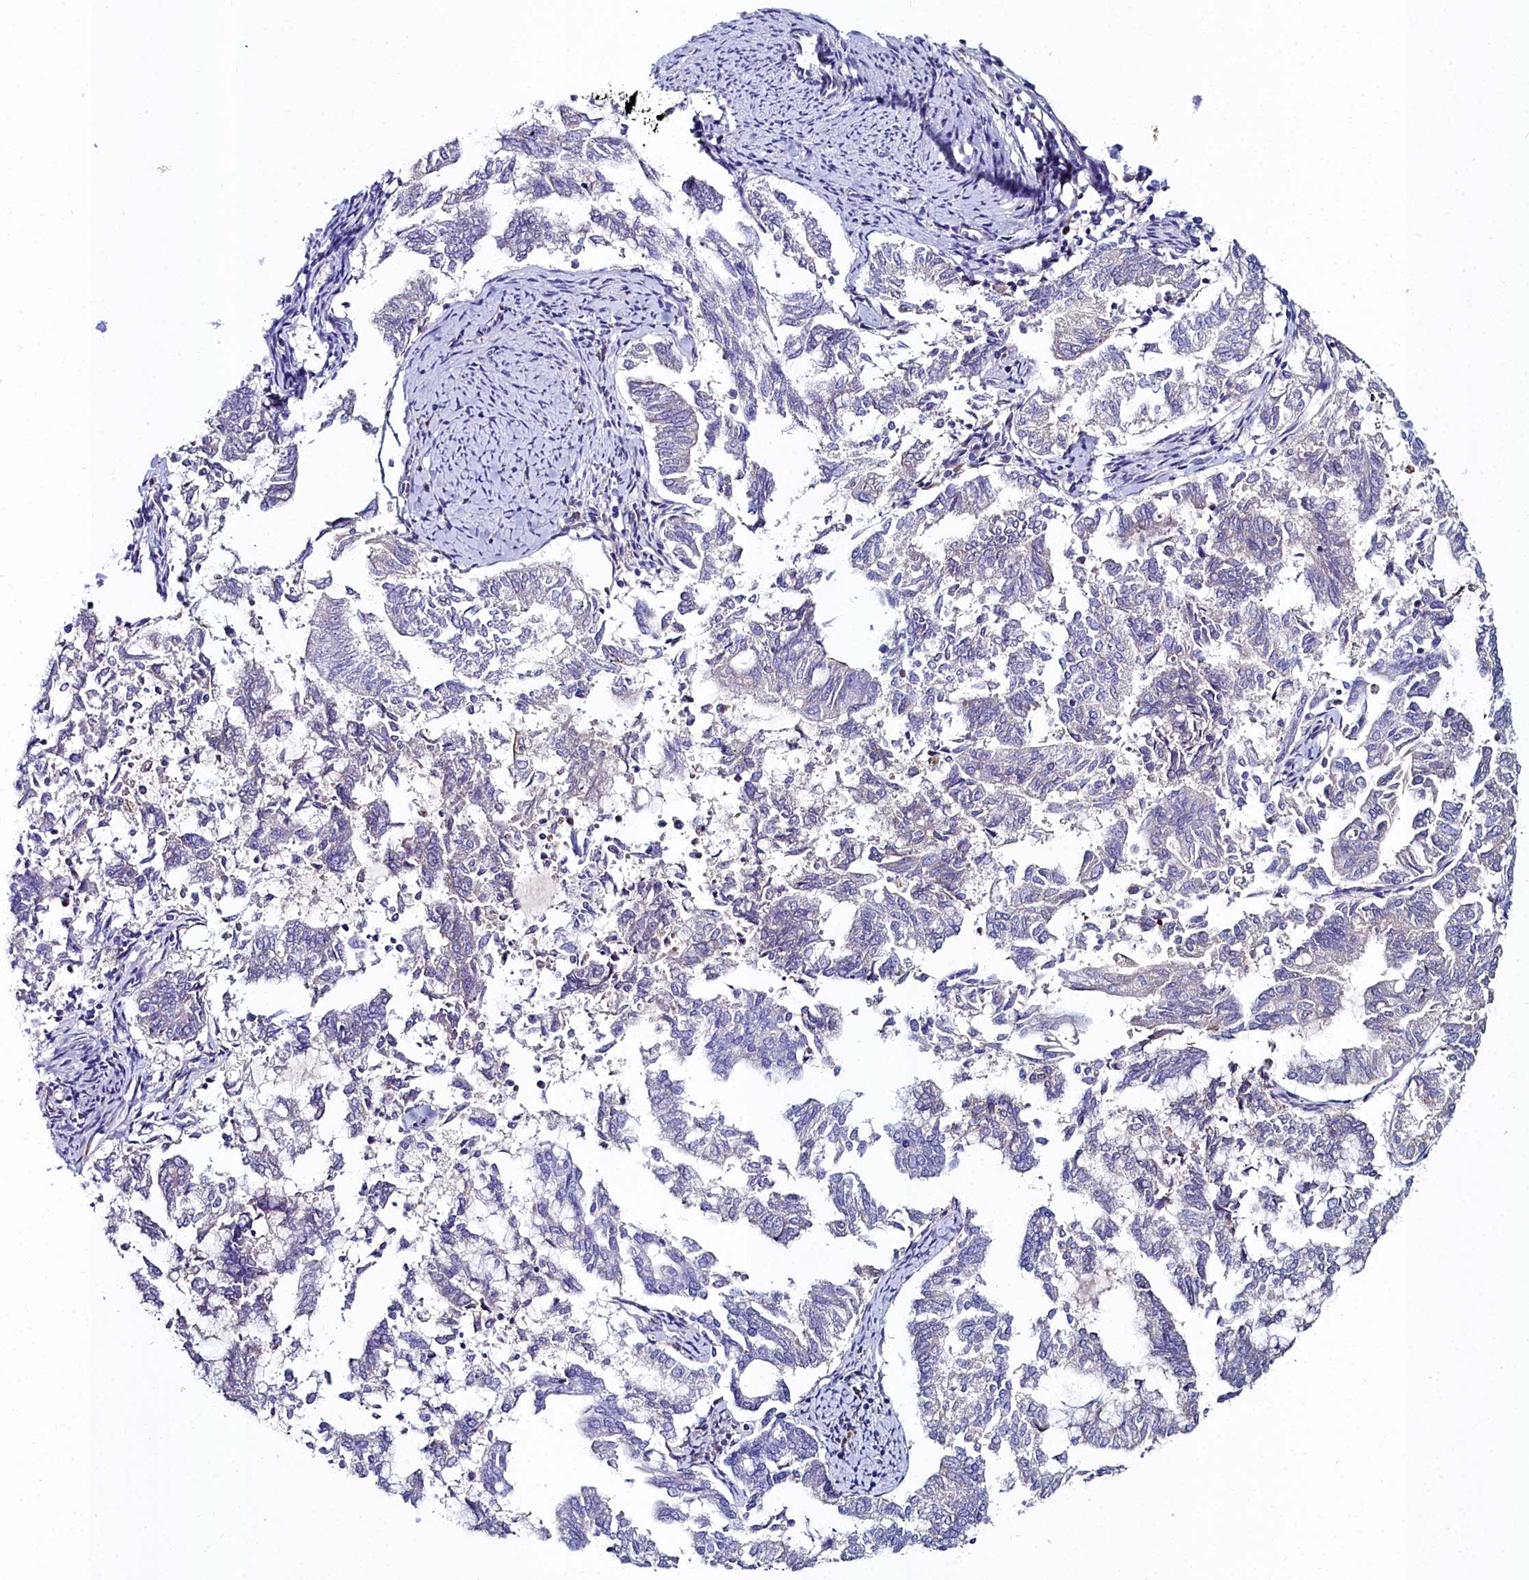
{"staining": {"intensity": "negative", "quantity": "none", "location": "none"}, "tissue": "endometrial cancer", "cell_type": "Tumor cells", "image_type": "cancer", "snomed": [{"axis": "morphology", "description": "Adenocarcinoma, NOS"}, {"axis": "topography", "description": "Endometrium"}], "caption": "IHC histopathology image of neoplastic tissue: adenocarcinoma (endometrial) stained with DAB exhibits no significant protein expression in tumor cells.", "gene": "SLC49A3", "patient": {"sex": "female", "age": 79}}